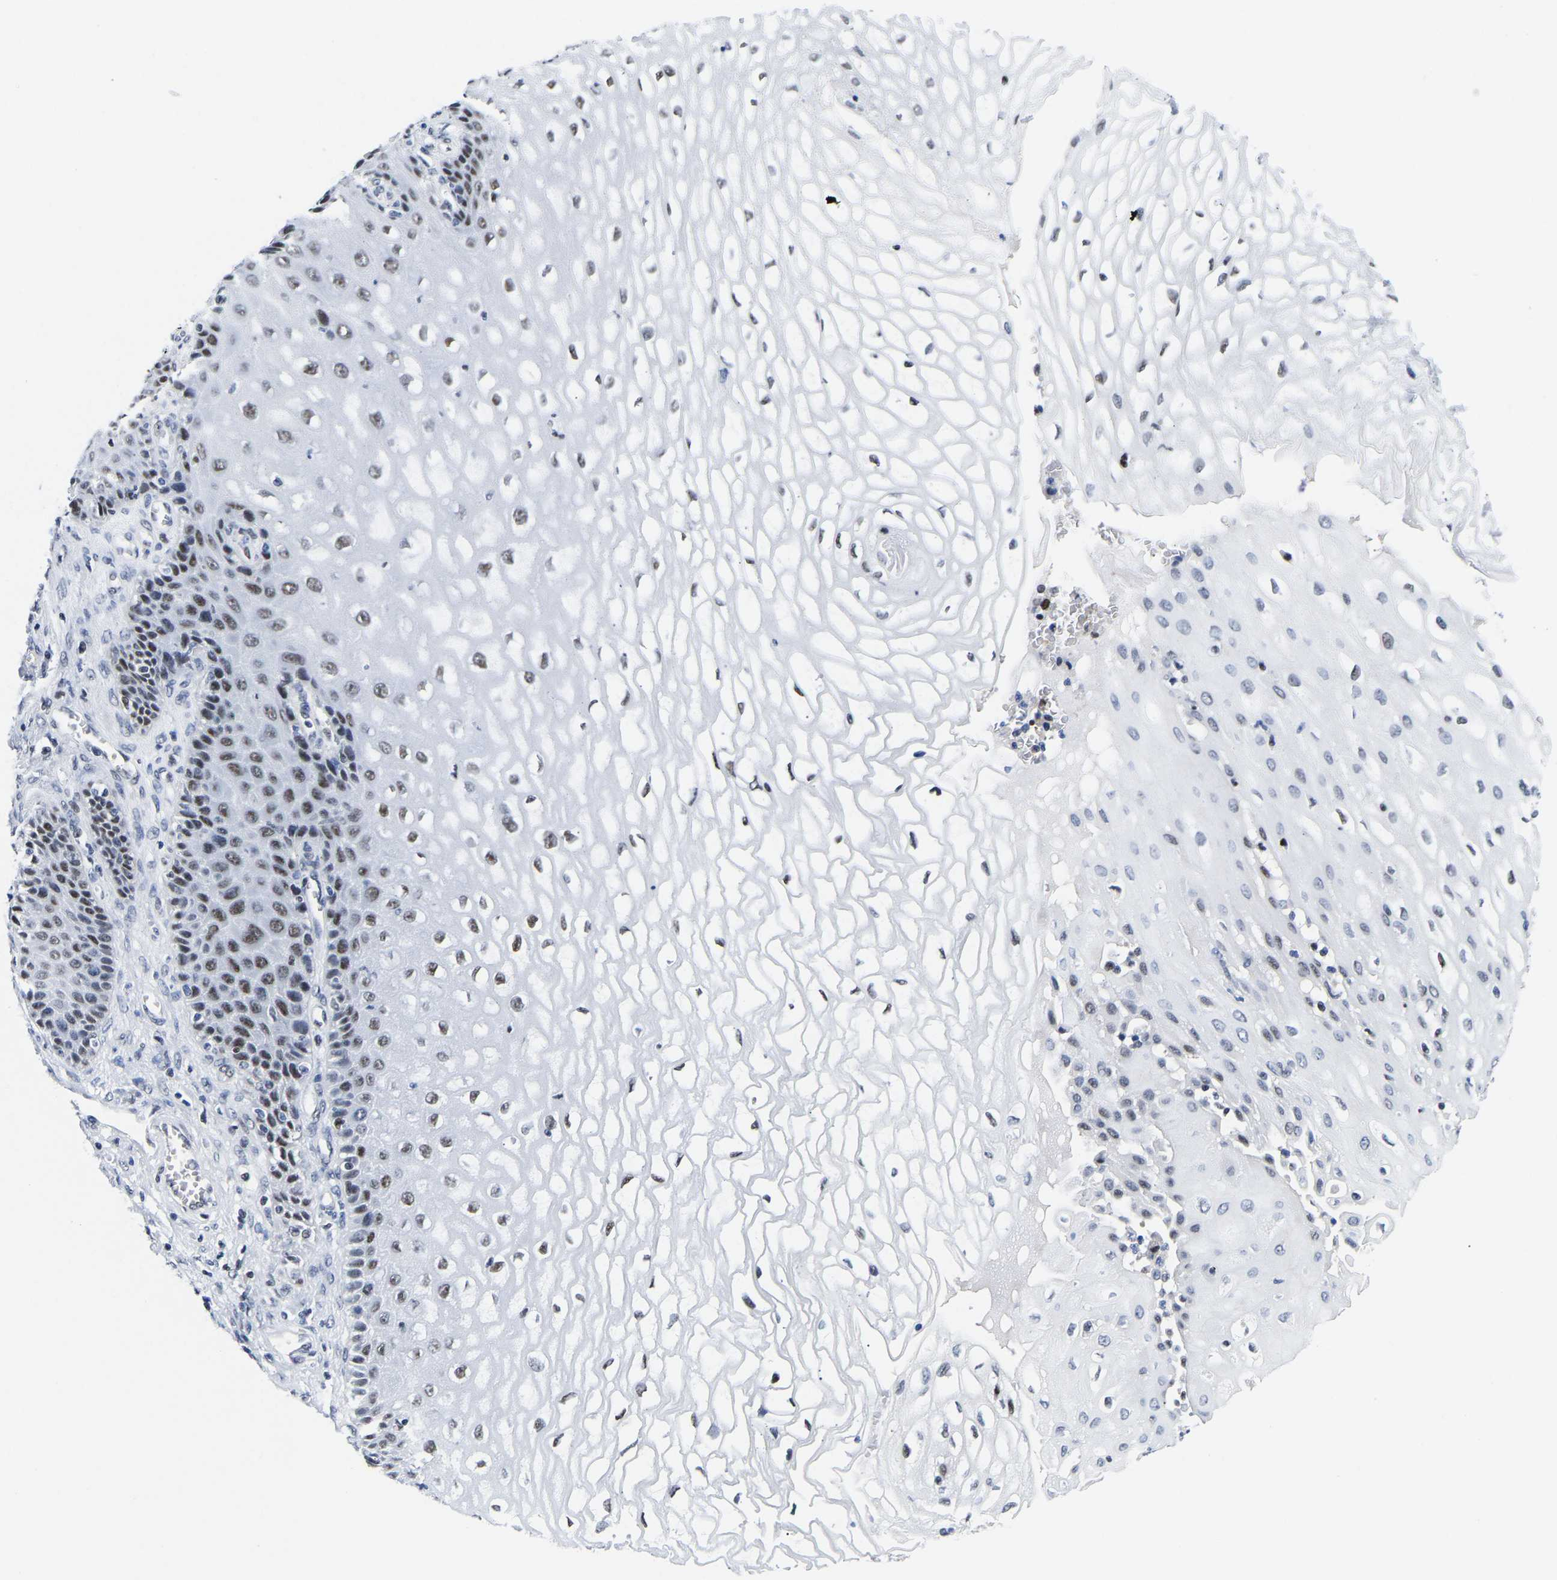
{"staining": {"intensity": "moderate", "quantity": "<25%", "location": "nuclear"}, "tissue": "cervical cancer", "cell_type": "Tumor cells", "image_type": "cancer", "snomed": [{"axis": "morphology", "description": "Adenocarcinoma, NOS"}, {"axis": "topography", "description": "Cervix"}], "caption": "Cervical cancer stained for a protein reveals moderate nuclear positivity in tumor cells. The staining was performed using DAB to visualize the protein expression in brown, while the nuclei were stained in blue with hematoxylin (Magnification: 20x).", "gene": "PTRHD1", "patient": {"sex": "female", "age": 44}}